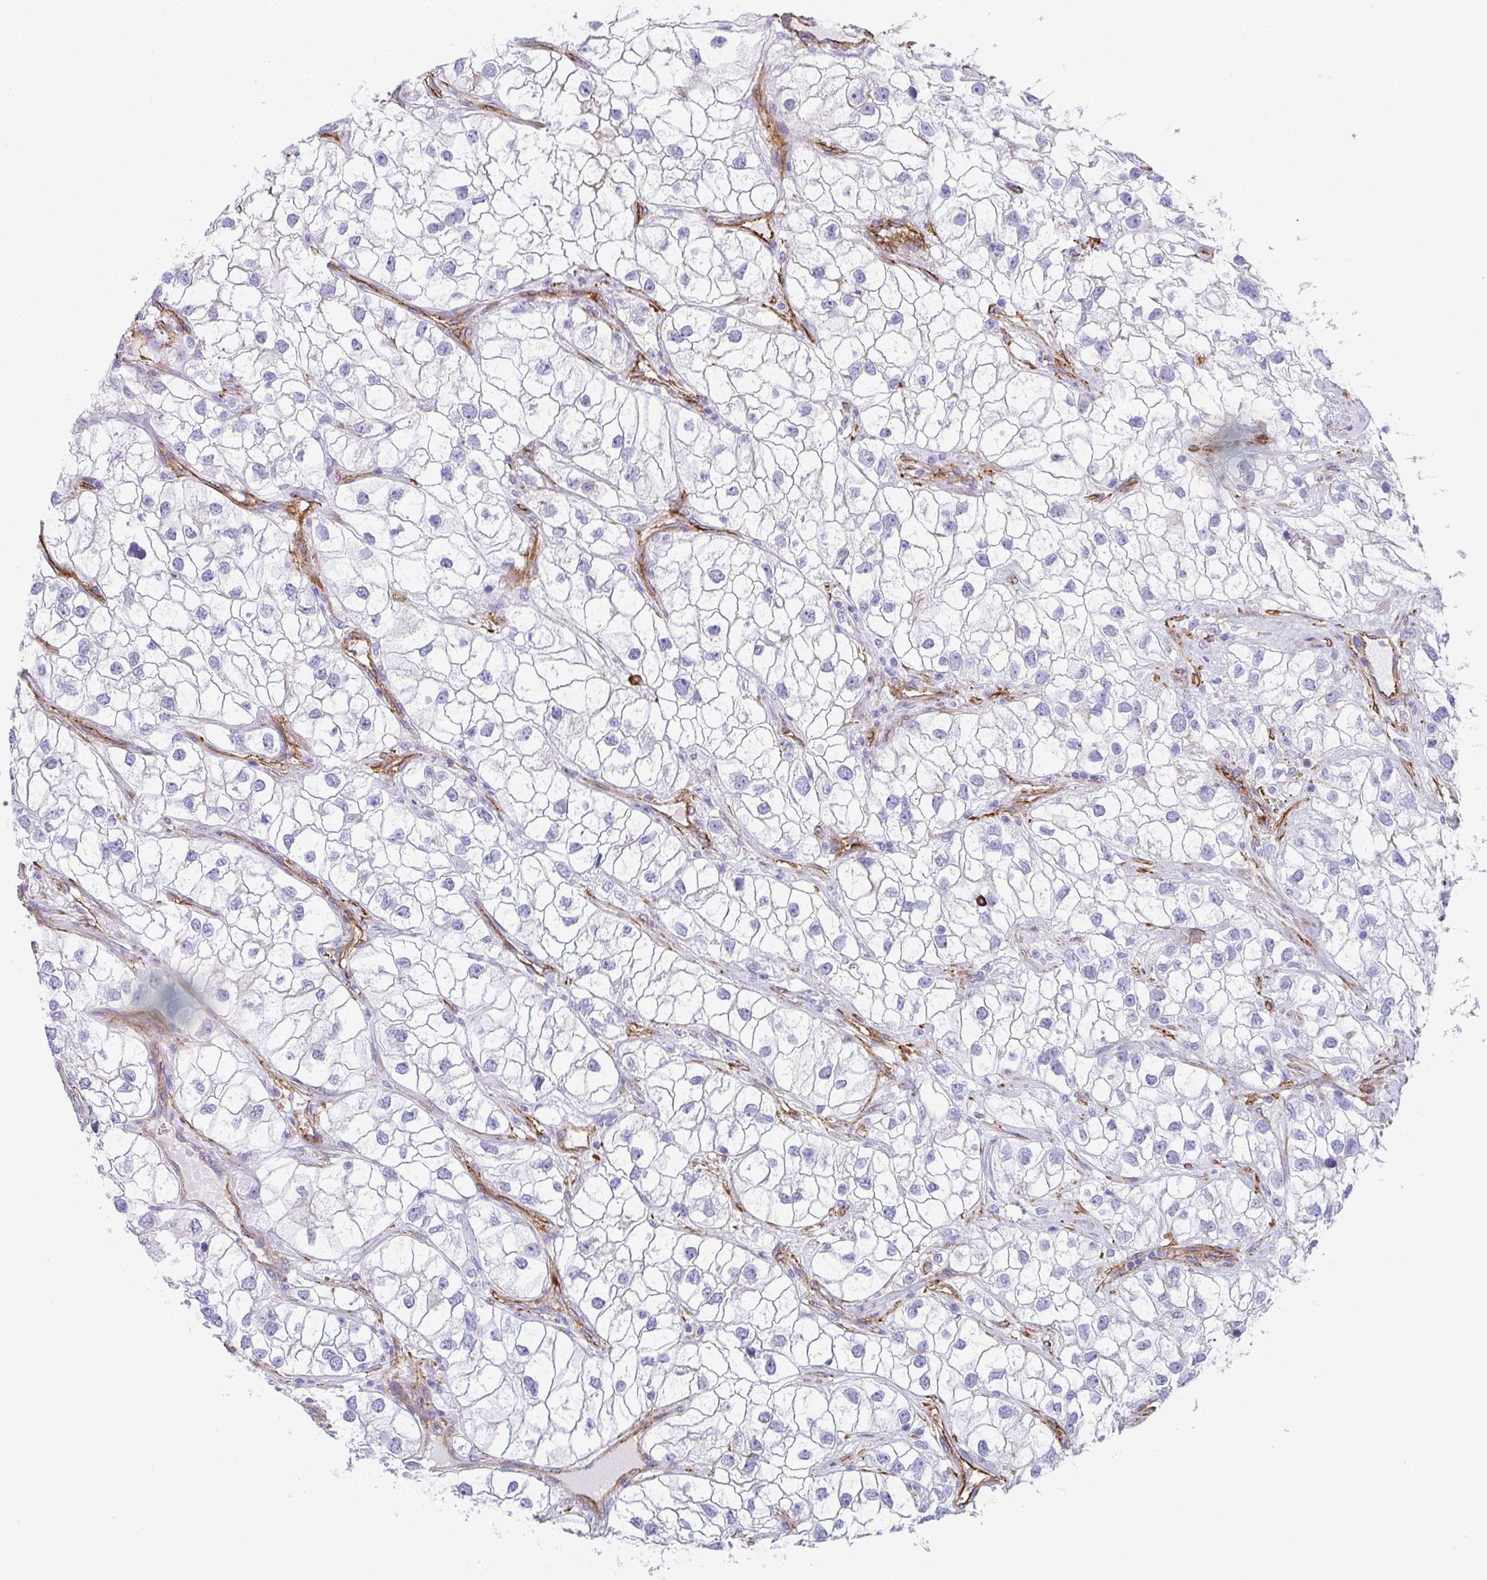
{"staining": {"intensity": "negative", "quantity": "none", "location": "none"}, "tissue": "renal cancer", "cell_type": "Tumor cells", "image_type": "cancer", "snomed": [{"axis": "morphology", "description": "Adenocarcinoma, NOS"}, {"axis": "topography", "description": "Kidney"}], "caption": "Immunohistochemistry (IHC) micrograph of renal cancer (adenocarcinoma) stained for a protein (brown), which displays no staining in tumor cells.", "gene": "DBN1", "patient": {"sex": "male", "age": 59}}